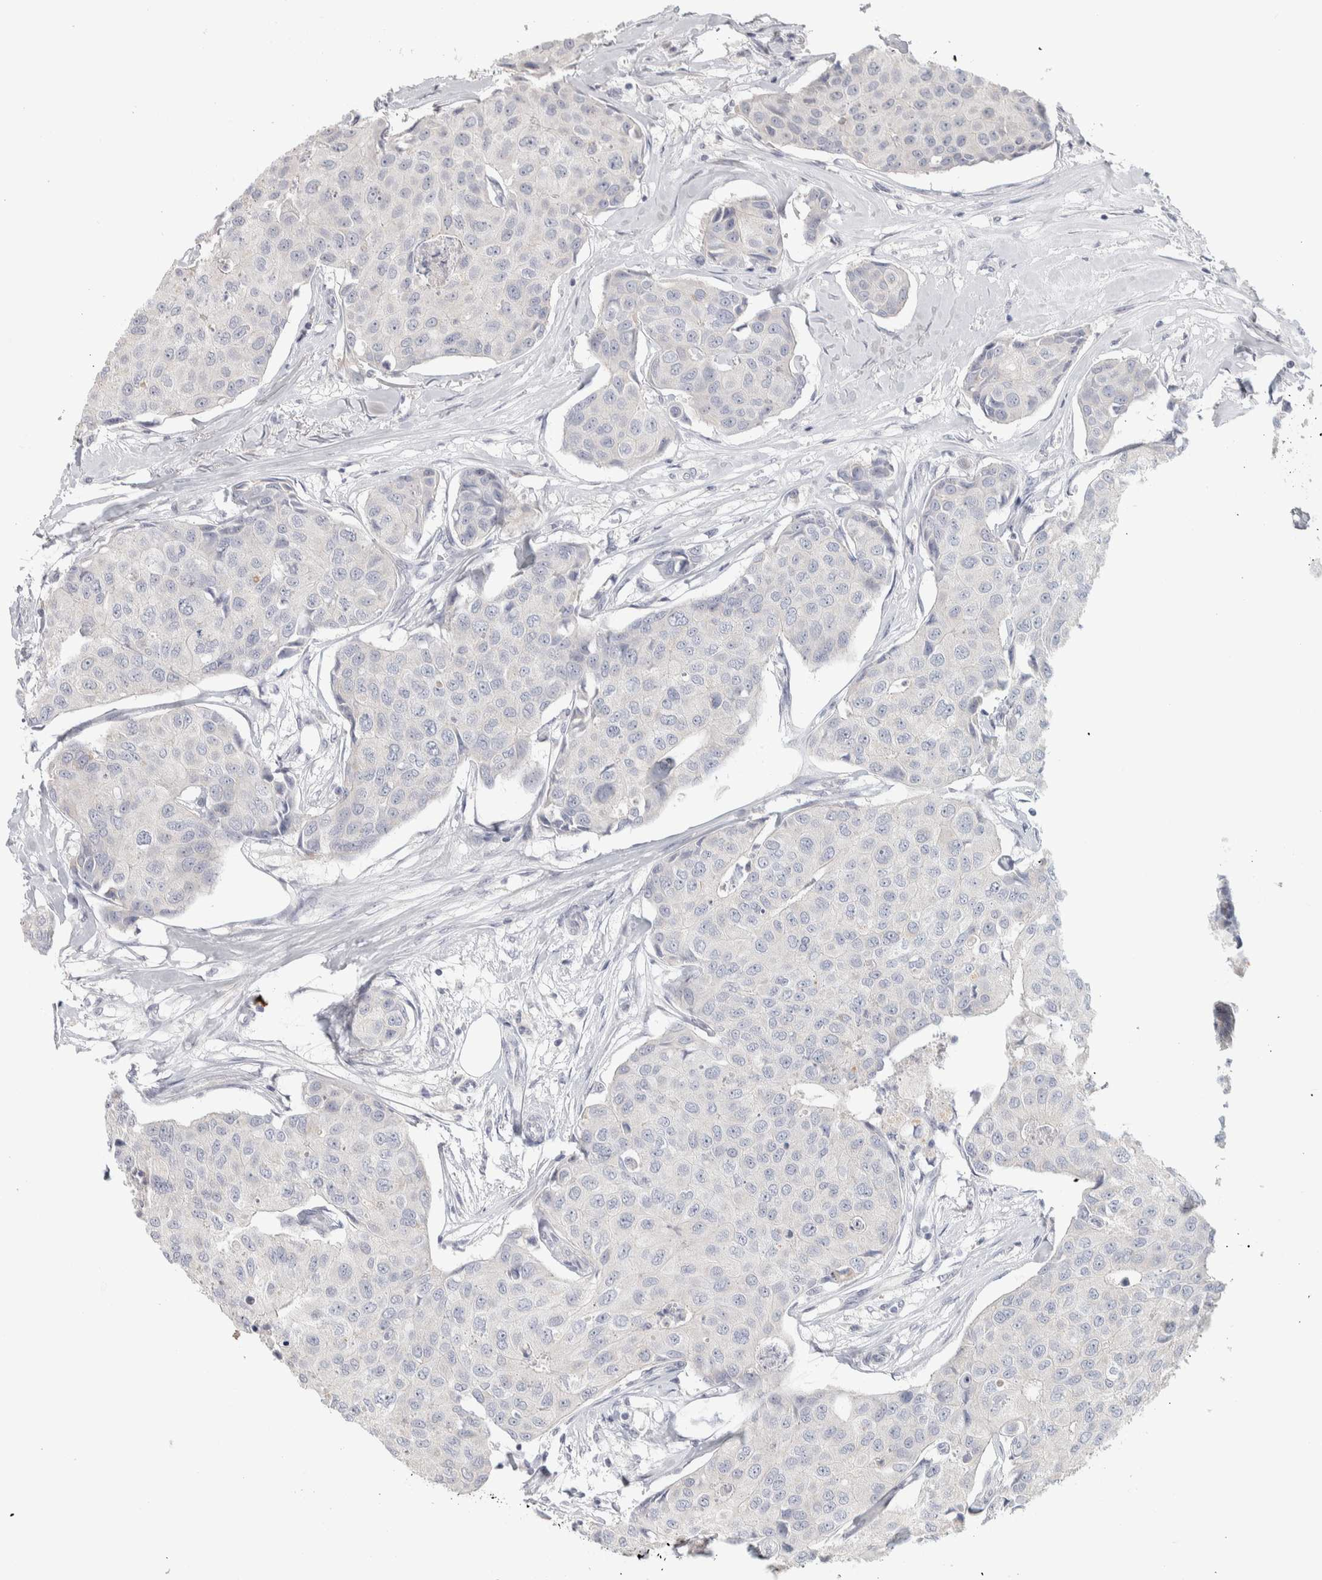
{"staining": {"intensity": "negative", "quantity": "none", "location": "none"}, "tissue": "breast cancer", "cell_type": "Tumor cells", "image_type": "cancer", "snomed": [{"axis": "morphology", "description": "Duct carcinoma"}, {"axis": "topography", "description": "Breast"}], "caption": "Histopathology image shows no significant protein expression in tumor cells of breast cancer (intraductal carcinoma).", "gene": "DCXR", "patient": {"sex": "female", "age": 80}}